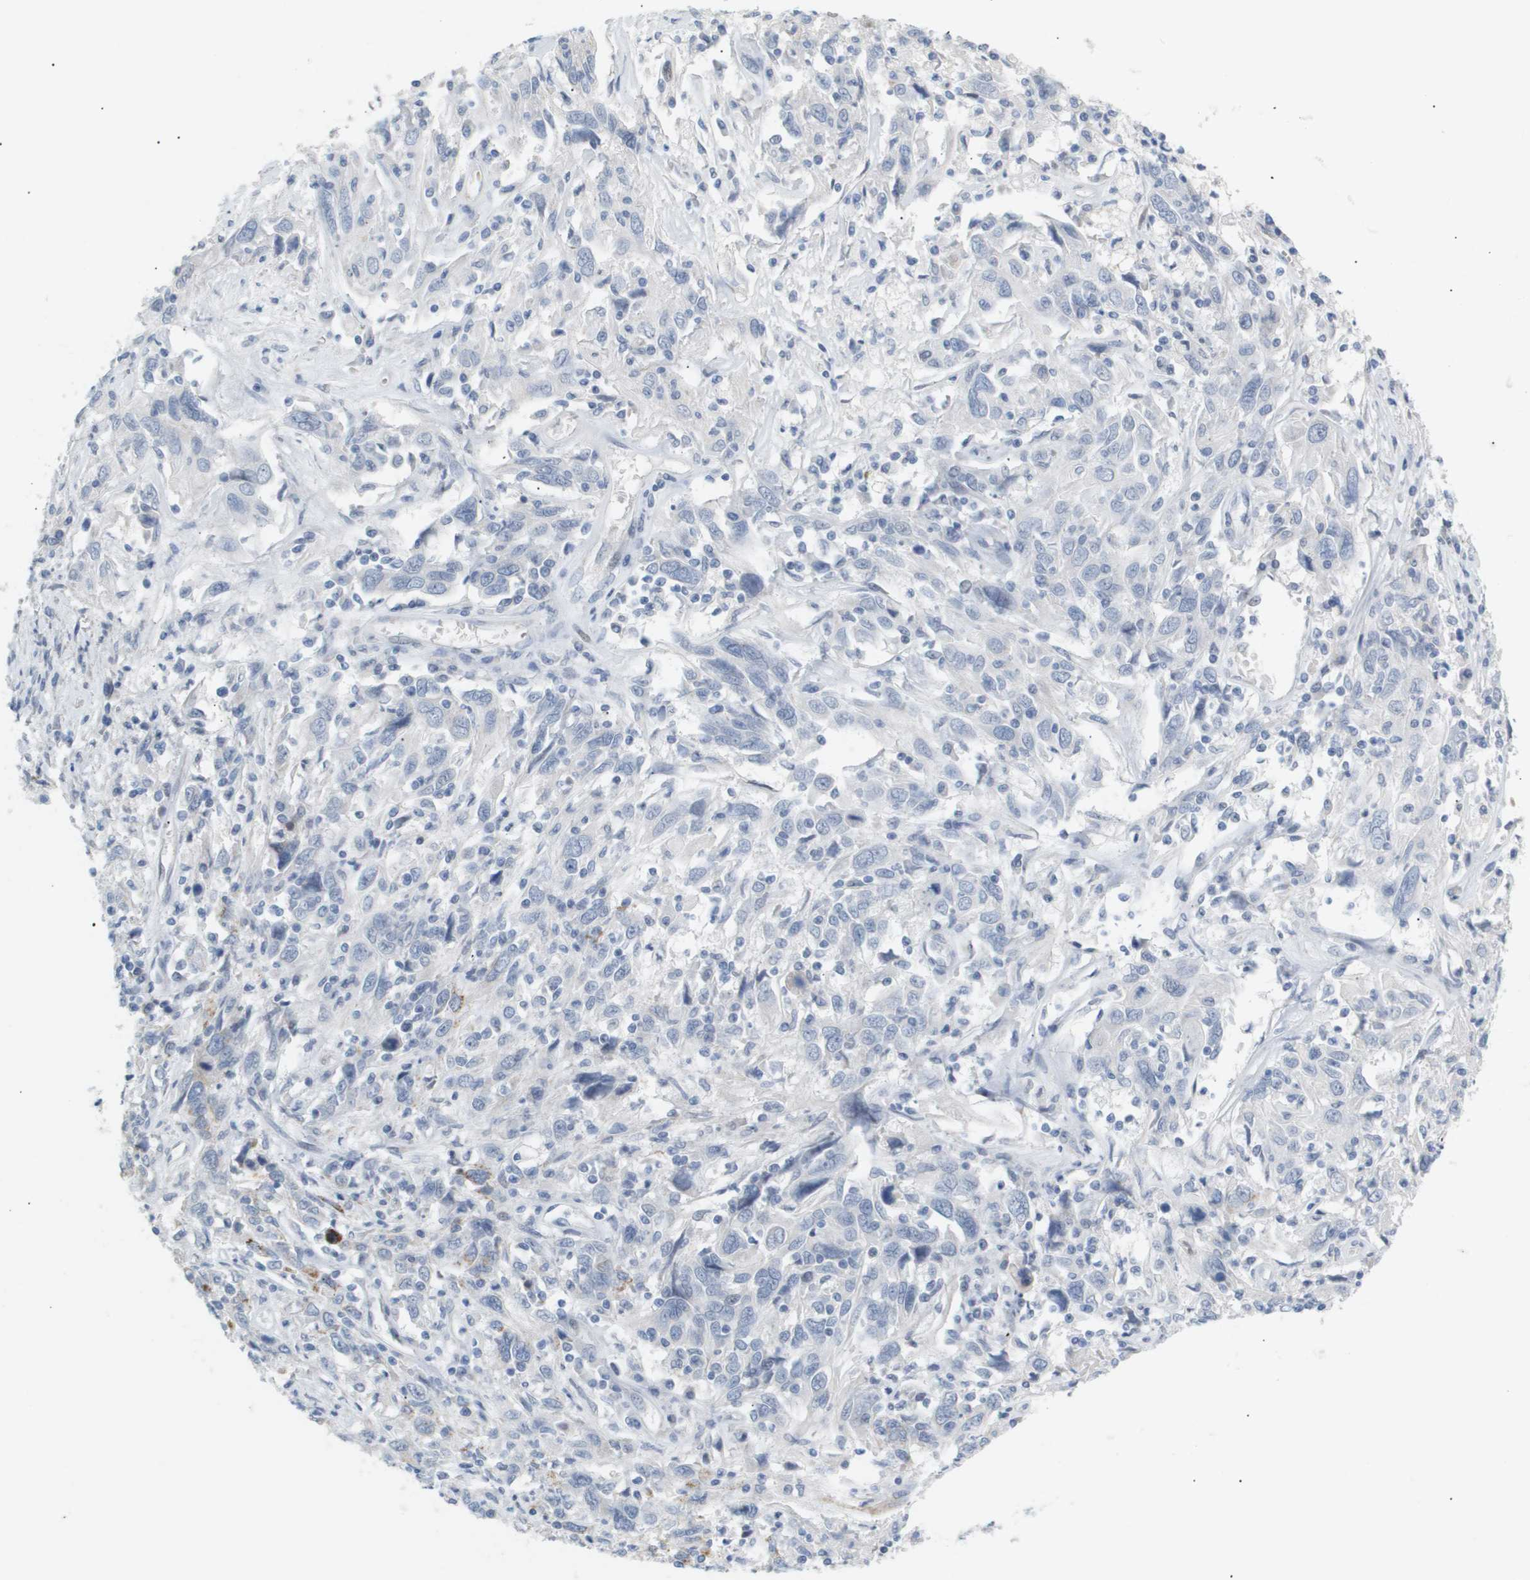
{"staining": {"intensity": "negative", "quantity": "none", "location": "none"}, "tissue": "cervical cancer", "cell_type": "Tumor cells", "image_type": "cancer", "snomed": [{"axis": "morphology", "description": "Squamous cell carcinoma, NOS"}, {"axis": "topography", "description": "Cervix"}], "caption": "This is an immunohistochemistry photomicrograph of squamous cell carcinoma (cervical). There is no positivity in tumor cells.", "gene": "PPARD", "patient": {"sex": "female", "age": 46}}